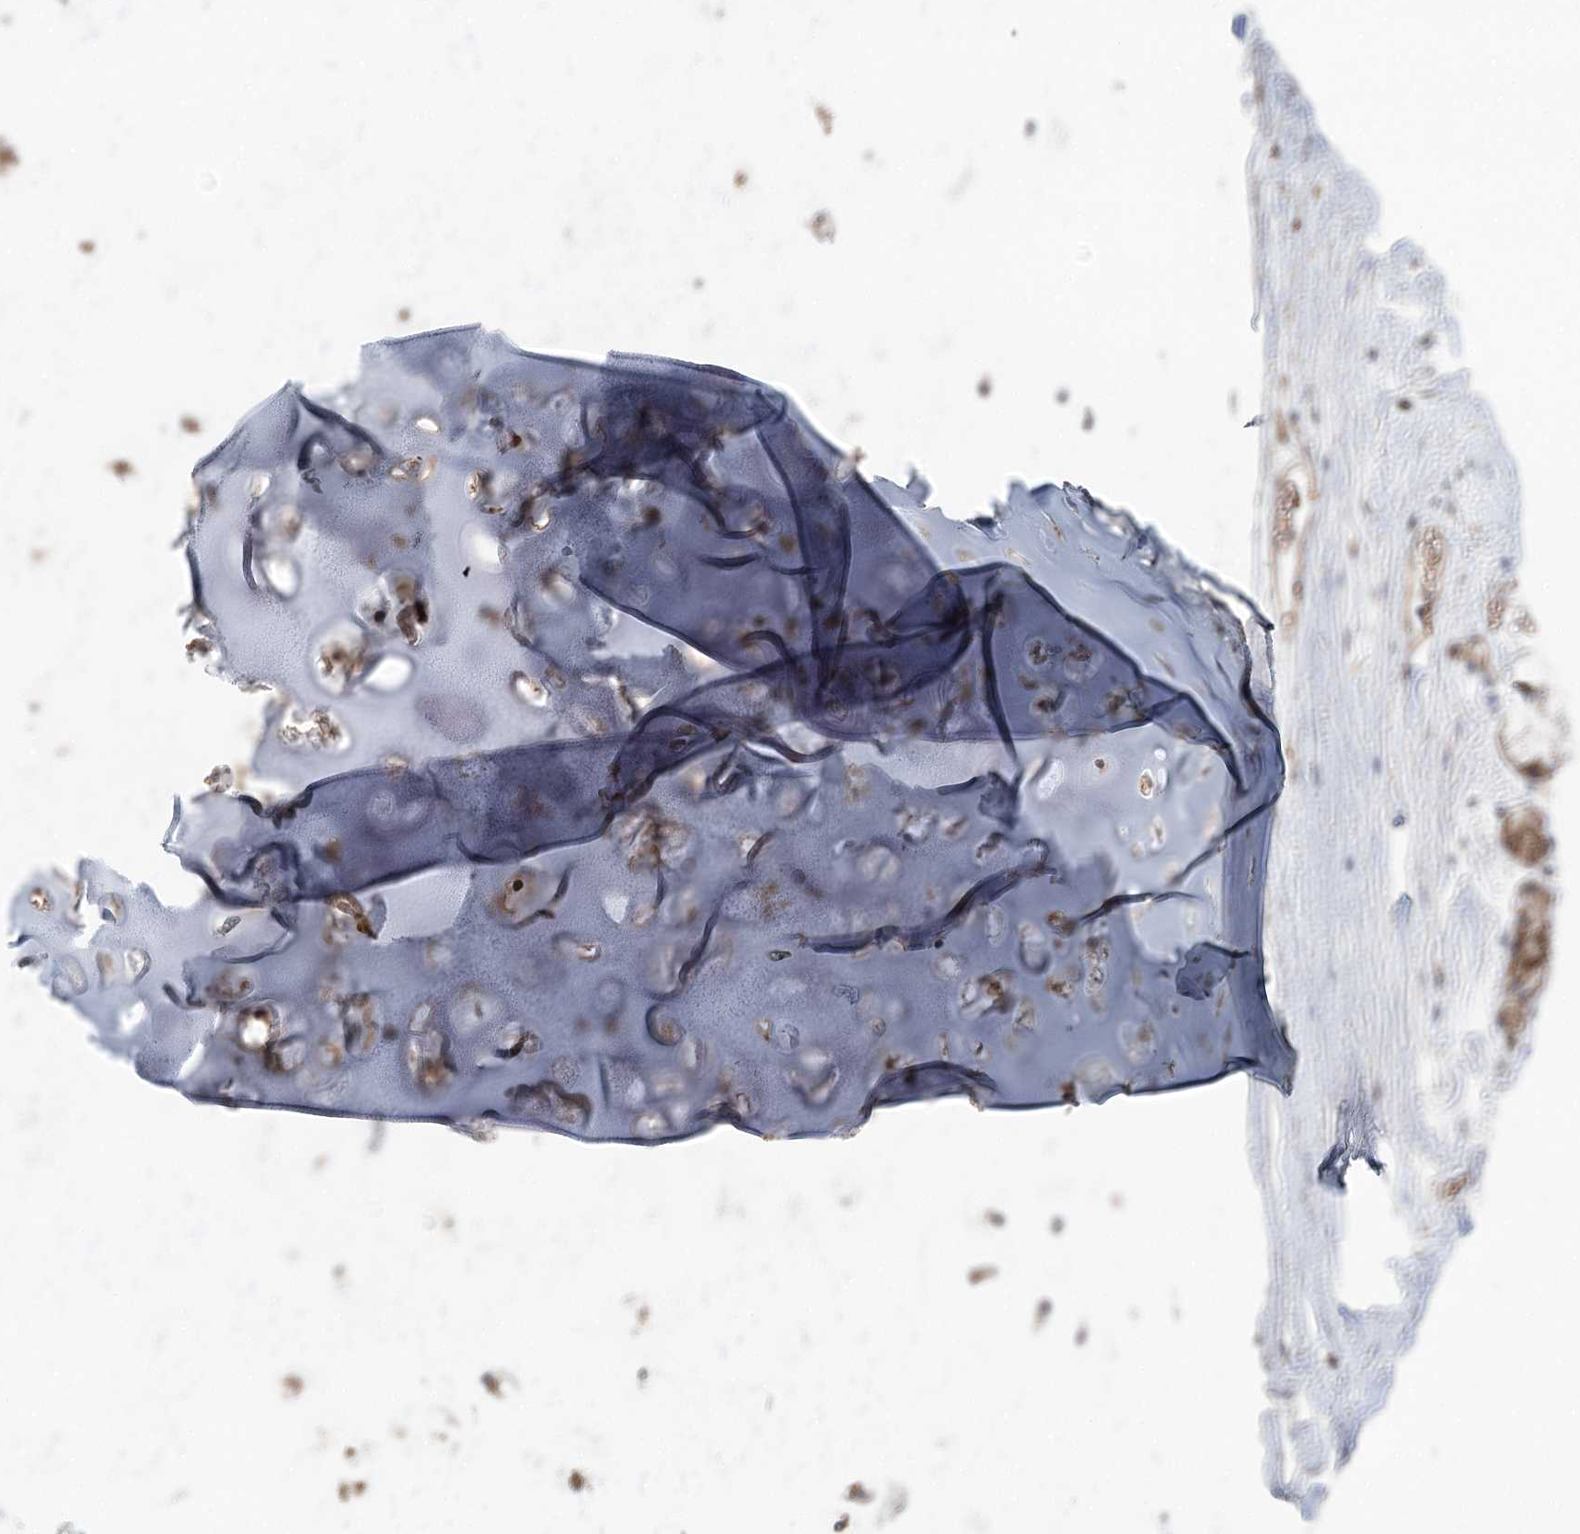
{"staining": {"intensity": "weak", "quantity": ">75%", "location": "cytoplasmic/membranous"}, "tissue": "adipose tissue", "cell_type": "Adipocytes", "image_type": "normal", "snomed": [{"axis": "morphology", "description": "Normal tissue, NOS"}, {"axis": "topography", "description": "Lymph node"}, {"axis": "topography", "description": "Bronchus"}], "caption": "A micrograph showing weak cytoplasmic/membranous positivity in approximately >75% of adipocytes in normal adipose tissue, as visualized by brown immunohistochemical staining.", "gene": "ENSG00000273217", "patient": {"sex": "male", "age": 63}}